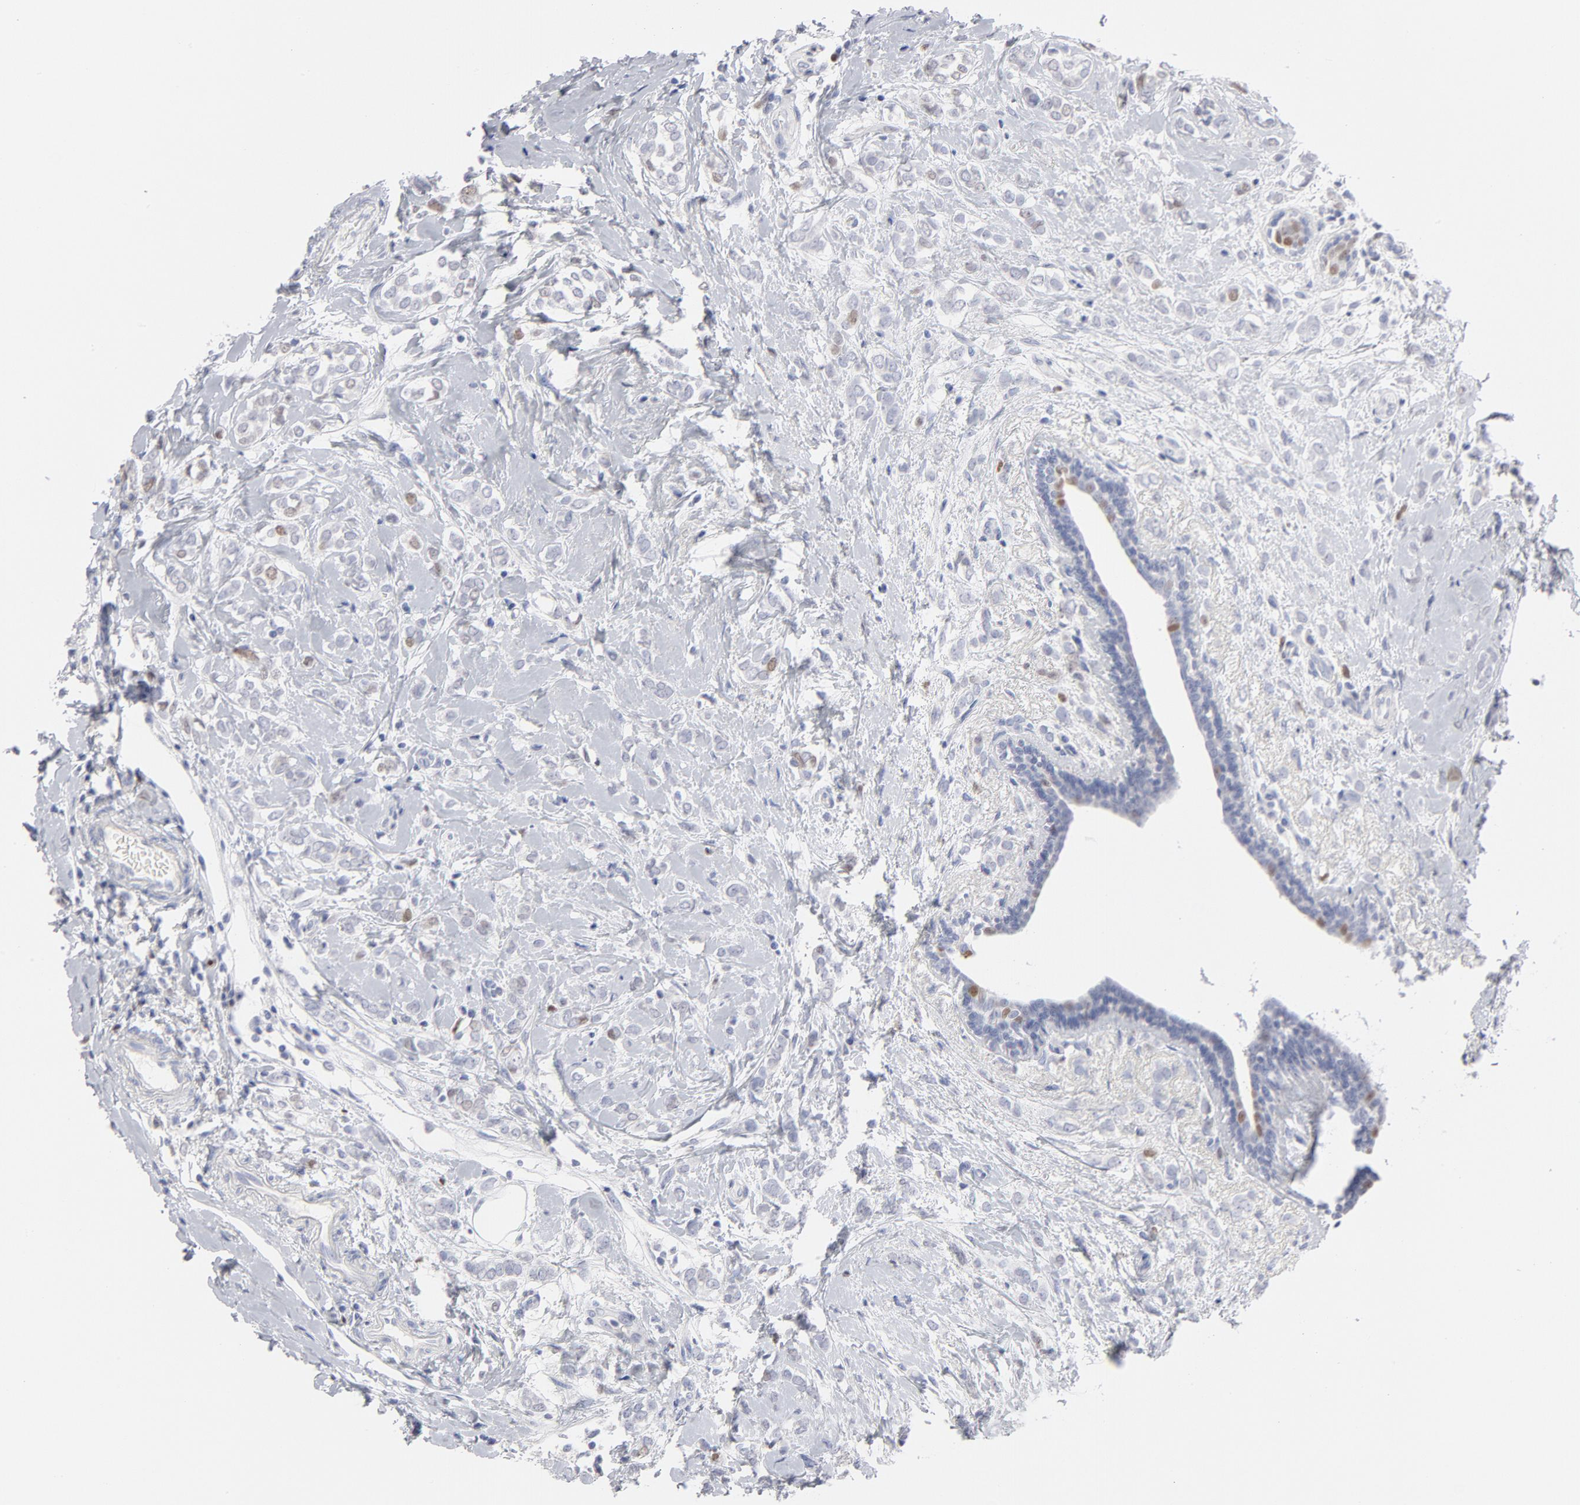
{"staining": {"intensity": "weak", "quantity": "<25%", "location": "nuclear"}, "tissue": "breast cancer", "cell_type": "Tumor cells", "image_type": "cancer", "snomed": [{"axis": "morphology", "description": "Normal tissue, NOS"}, {"axis": "morphology", "description": "Lobular carcinoma"}, {"axis": "topography", "description": "Breast"}], "caption": "The IHC histopathology image has no significant expression in tumor cells of breast lobular carcinoma tissue.", "gene": "MCM7", "patient": {"sex": "female", "age": 47}}